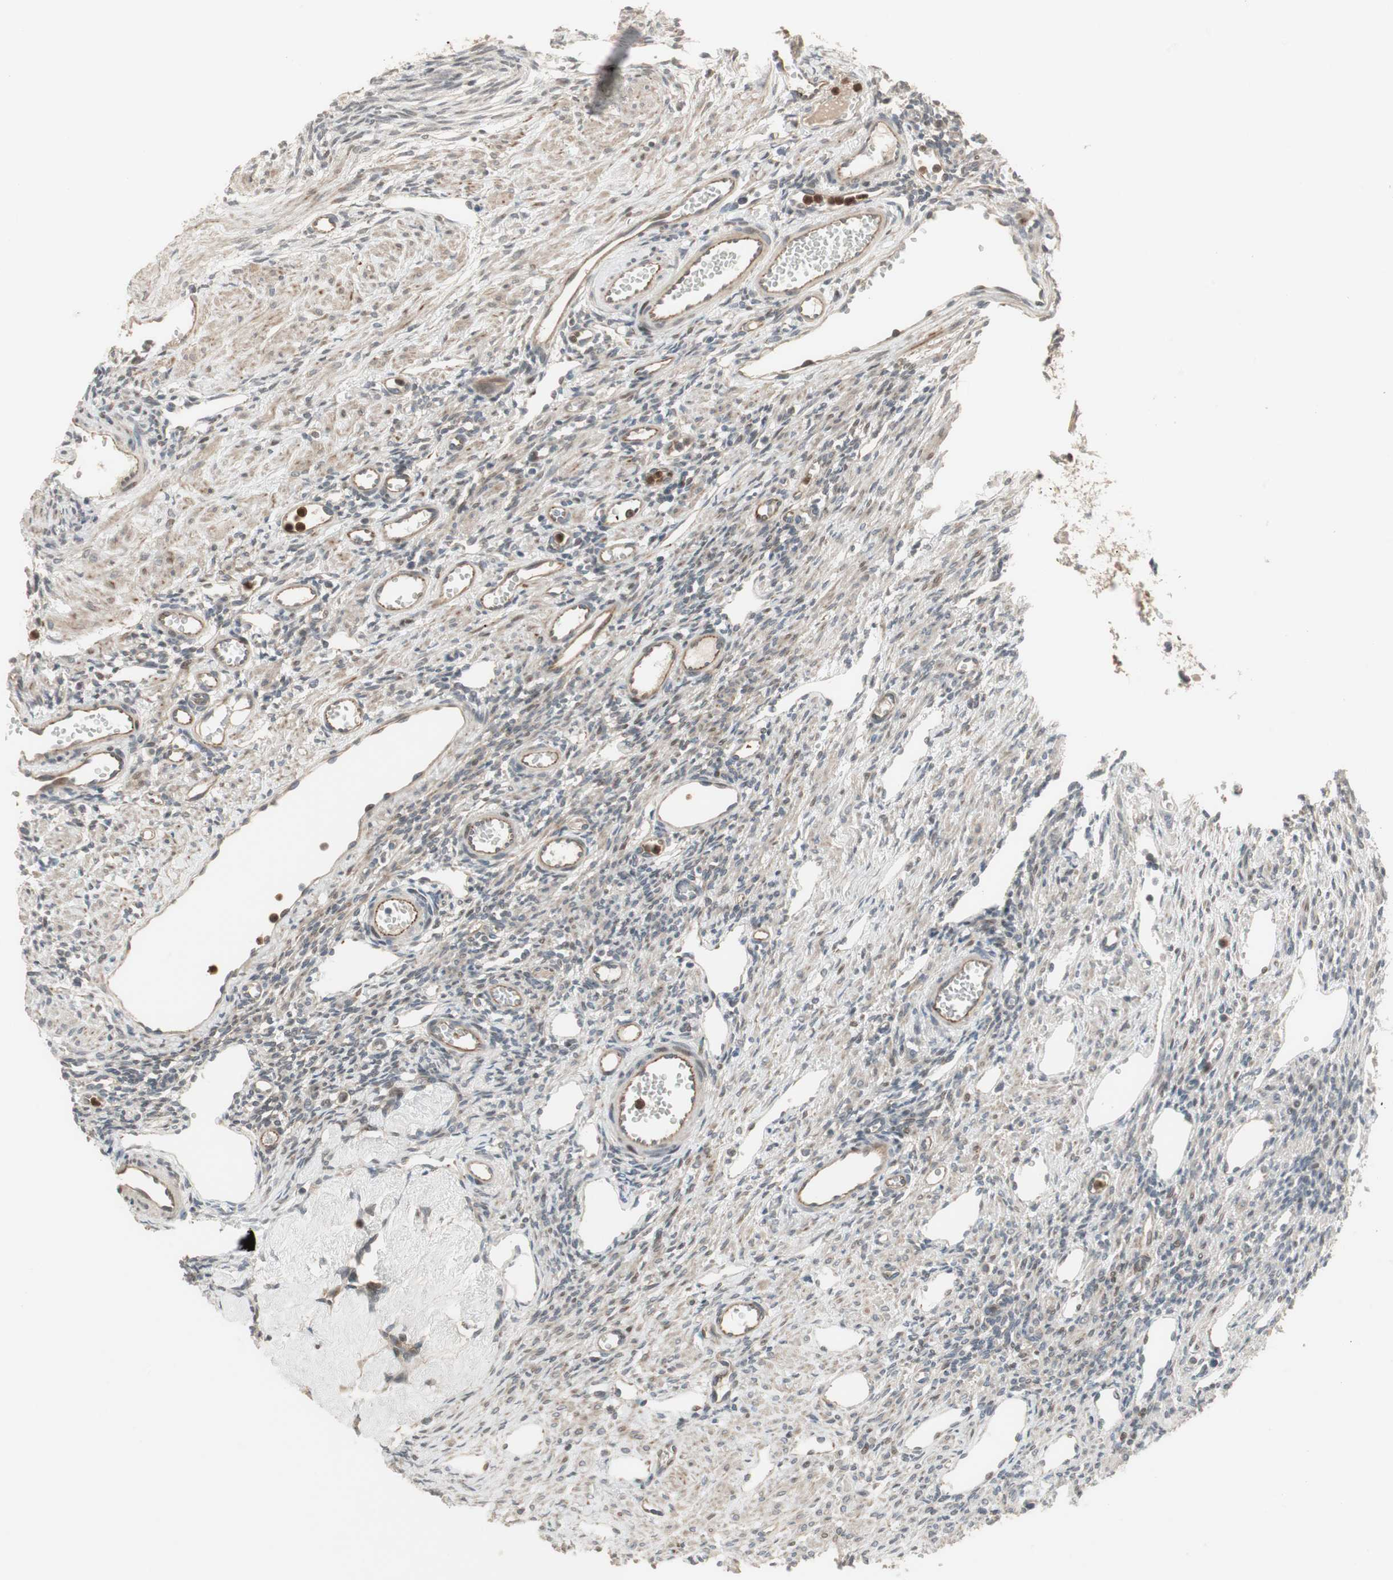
{"staining": {"intensity": "weak", "quantity": "<25%", "location": "nuclear"}, "tissue": "ovary", "cell_type": "Ovarian stroma cells", "image_type": "normal", "snomed": [{"axis": "morphology", "description": "Normal tissue, NOS"}, {"axis": "topography", "description": "Ovary"}], "caption": "Image shows no protein expression in ovarian stroma cells of normal ovary.", "gene": "SNX4", "patient": {"sex": "female", "age": 33}}